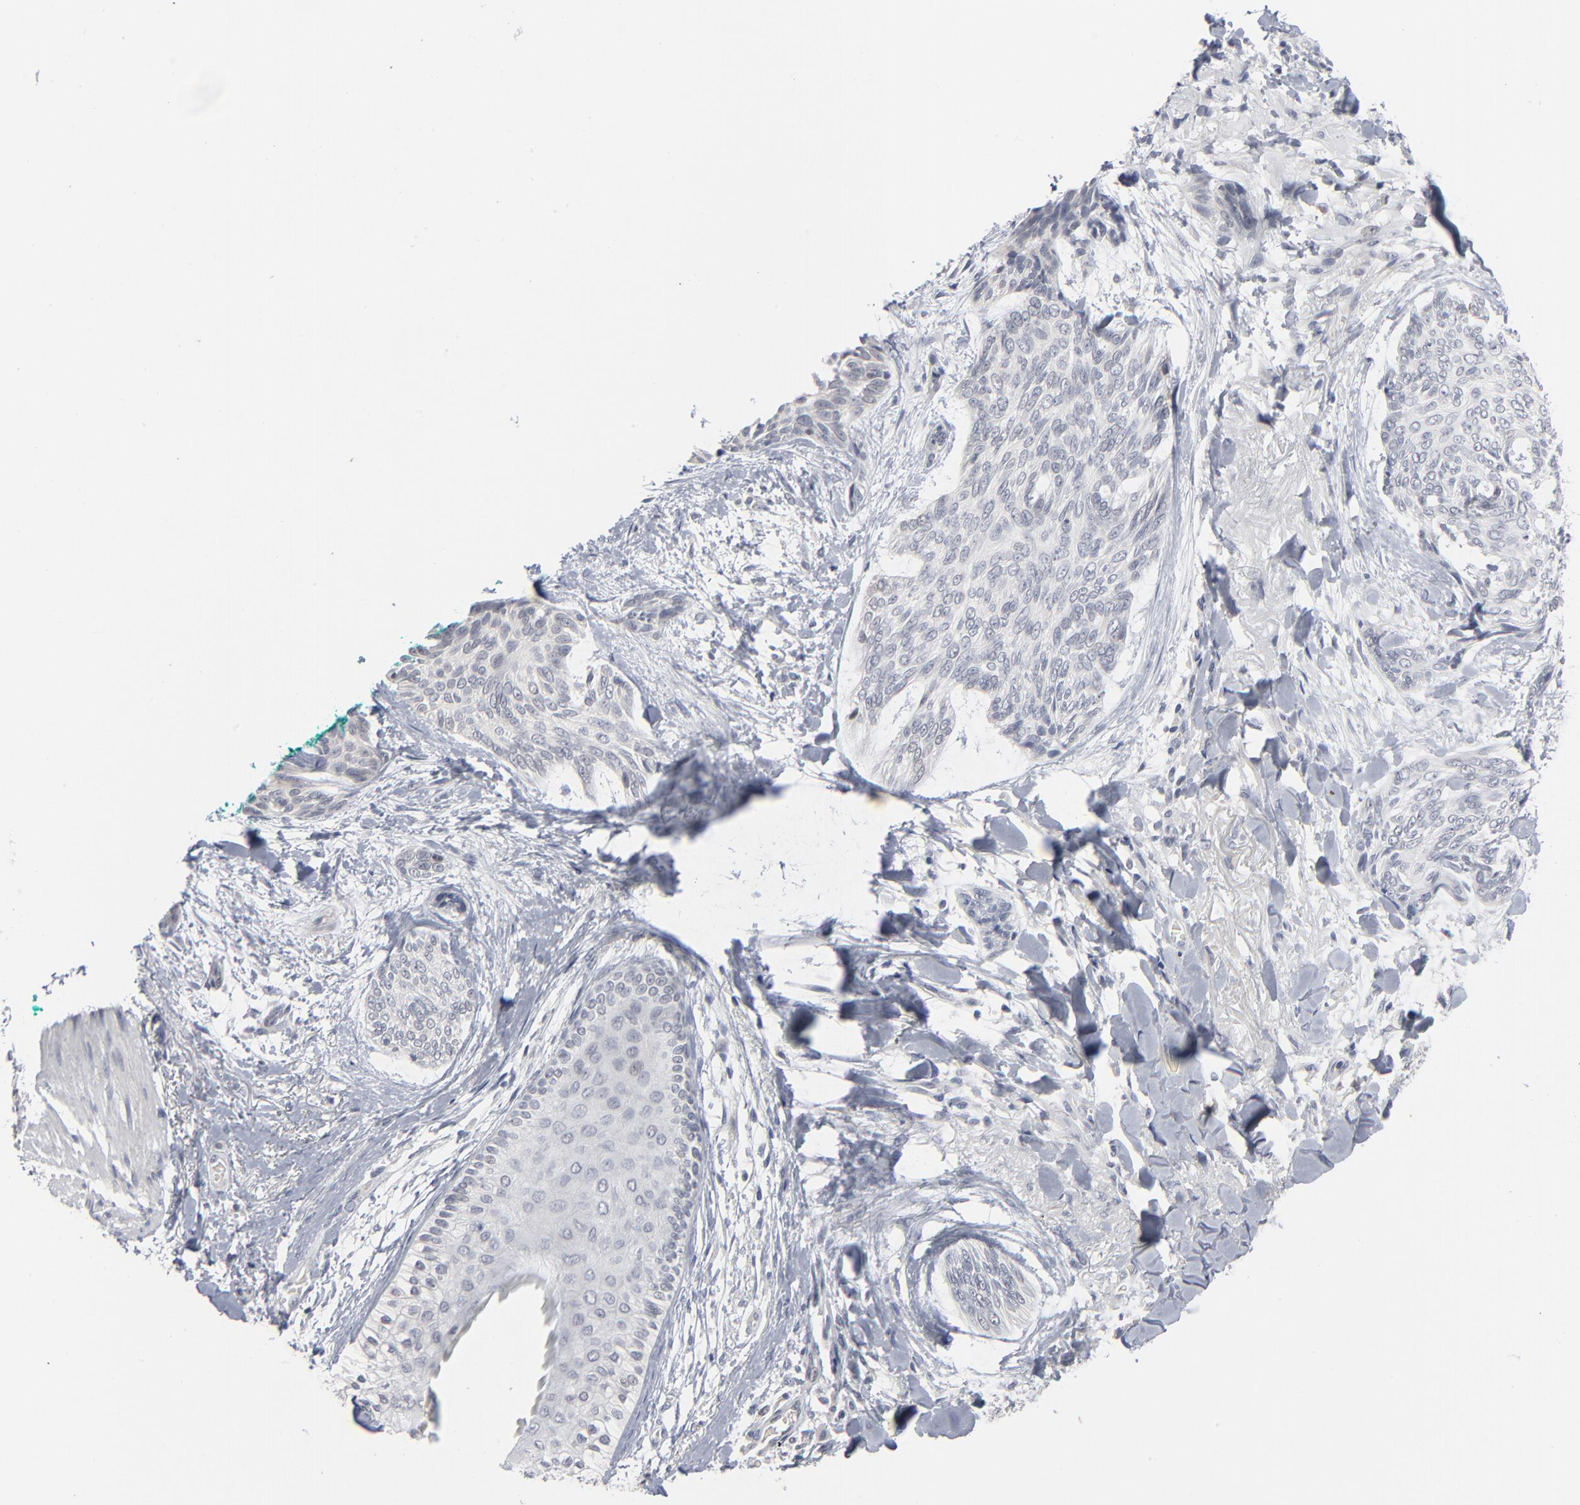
{"staining": {"intensity": "negative", "quantity": "none", "location": "none"}, "tissue": "skin cancer", "cell_type": "Tumor cells", "image_type": "cancer", "snomed": [{"axis": "morphology", "description": "Normal tissue, NOS"}, {"axis": "morphology", "description": "Basal cell carcinoma"}, {"axis": "topography", "description": "Skin"}], "caption": "High power microscopy image of an immunohistochemistry (IHC) image of skin cancer (basal cell carcinoma), revealing no significant positivity in tumor cells.", "gene": "FOXN2", "patient": {"sex": "female", "age": 71}}